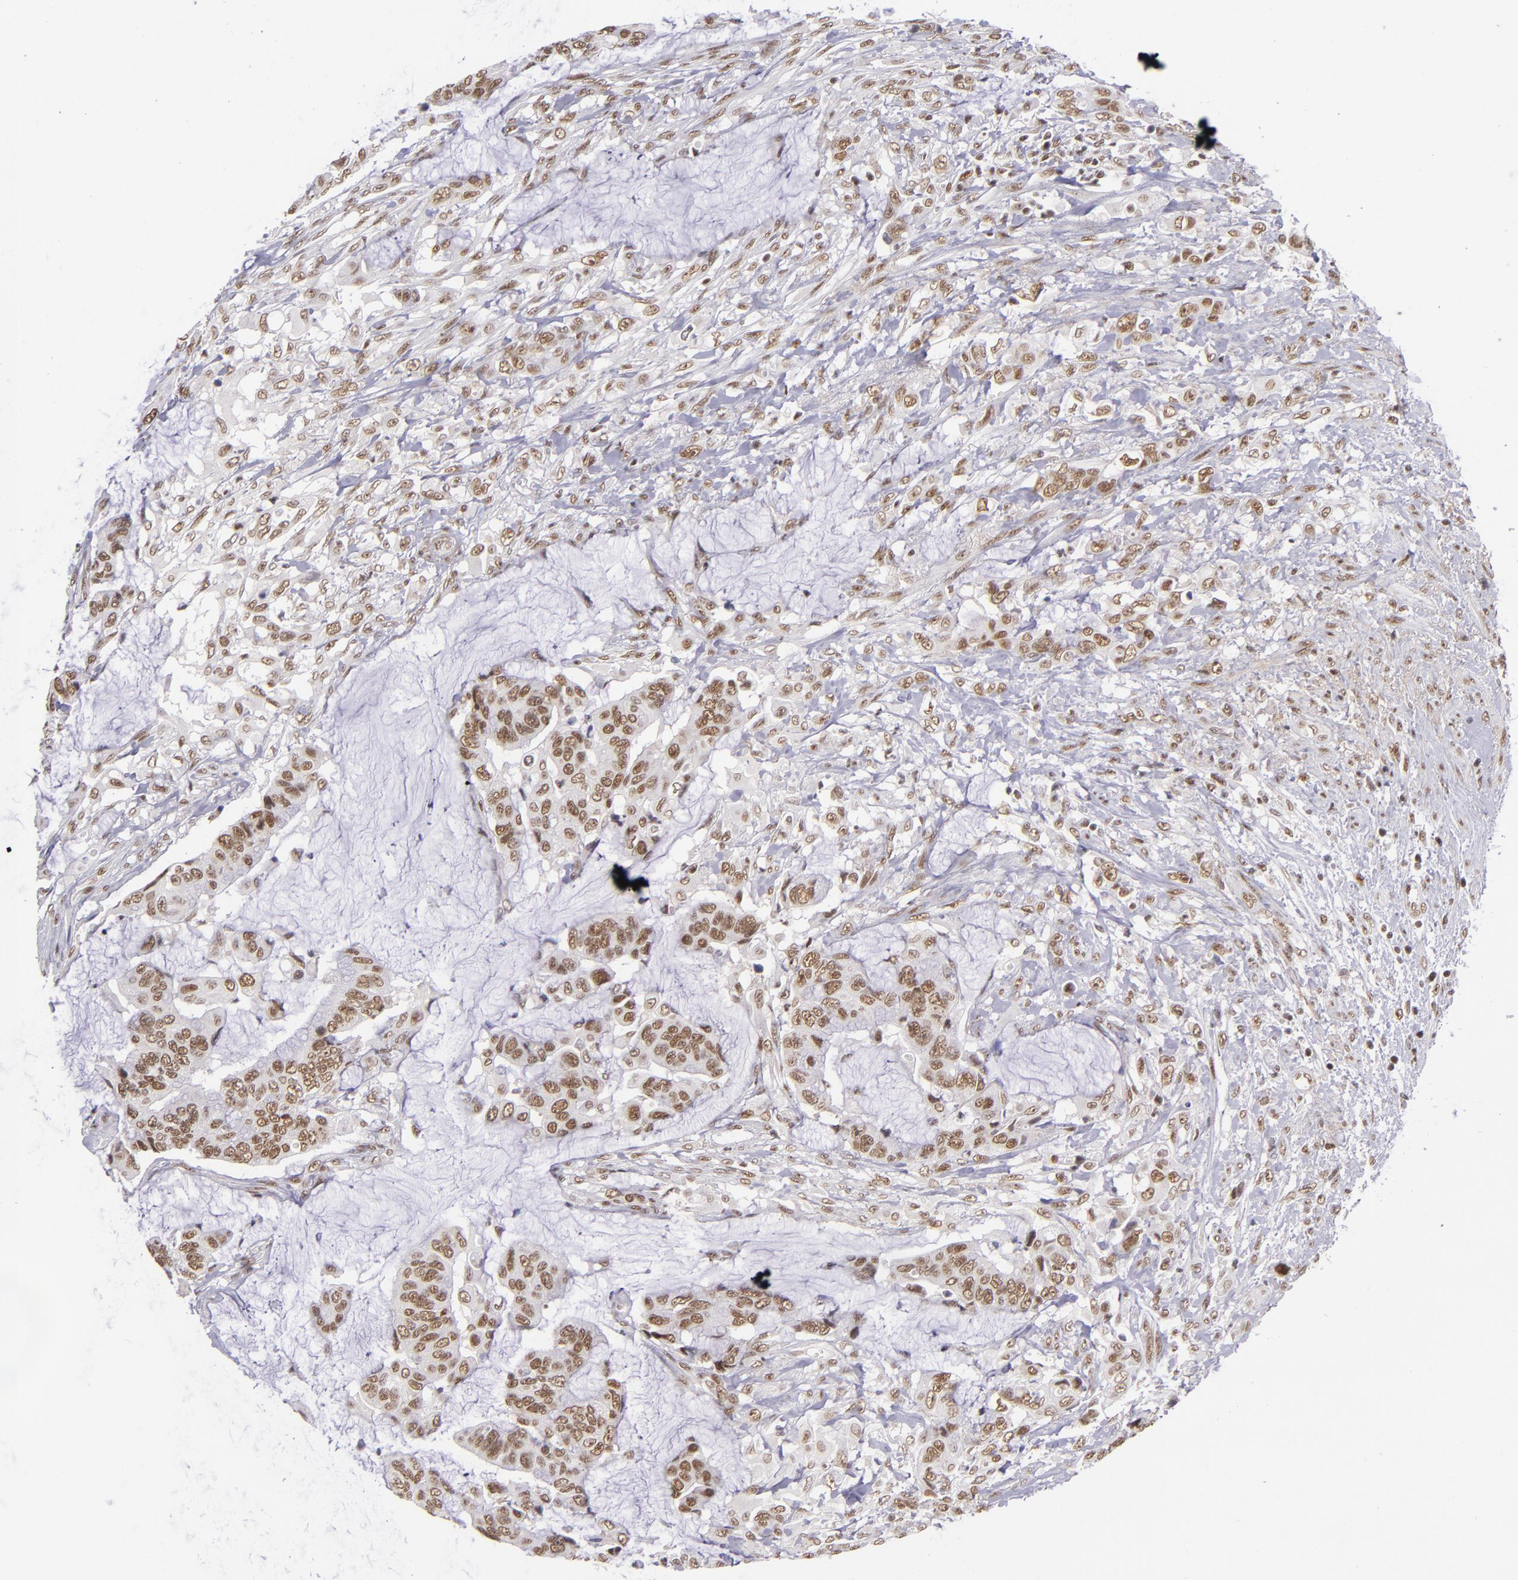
{"staining": {"intensity": "moderate", "quantity": ">75%", "location": "nuclear"}, "tissue": "colorectal cancer", "cell_type": "Tumor cells", "image_type": "cancer", "snomed": [{"axis": "morphology", "description": "Adenocarcinoma, NOS"}, {"axis": "topography", "description": "Rectum"}], "caption": "Immunohistochemistry (DAB) staining of adenocarcinoma (colorectal) shows moderate nuclear protein expression in about >75% of tumor cells.", "gene": "ZNF148", "patient": {"sex": "female", "age": 59}}